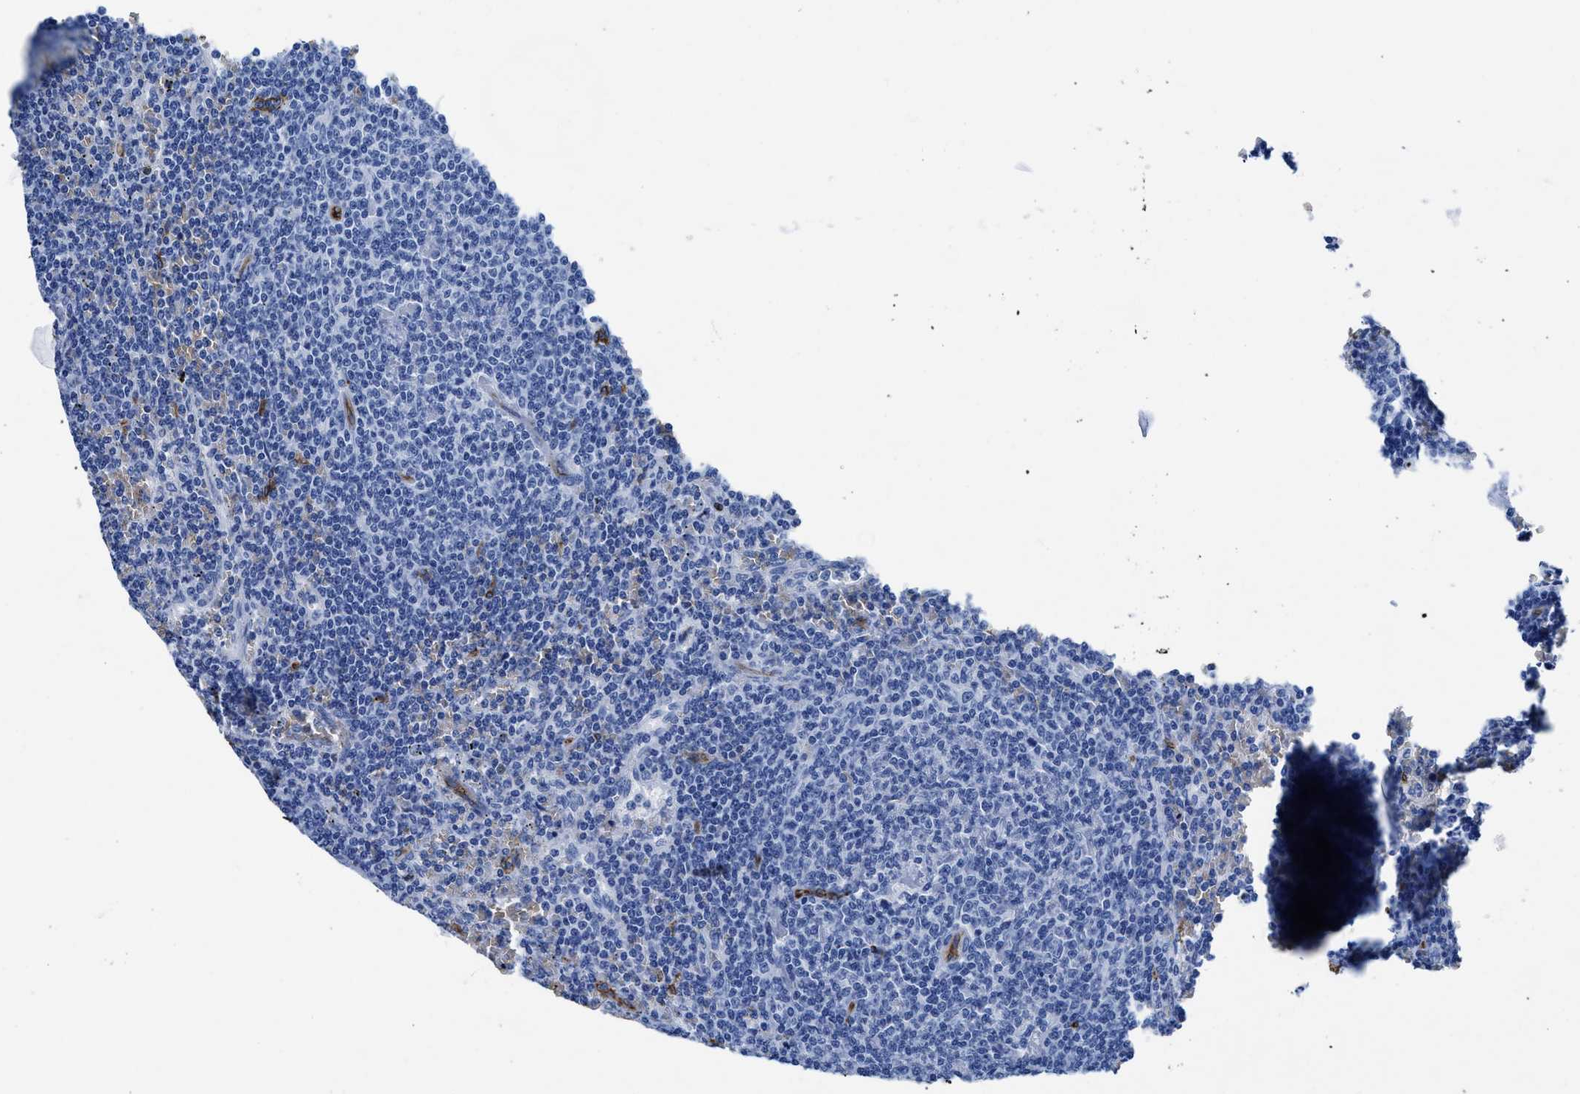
{"staining": {"intensity": "negative", "quantity": "none", "location": "none"}, "tissue": "lymphoma", "cell_type": "Tumor cells", "image_type": "cancer", "snomed": [{"axis": "morphology", "description": "Malignant lymphoma, non-Hodgkin's type, Low grade"}, {"axis": "topography", "description": "Spleen"}], "caption": "Immunohistochemistry of human lymphoma reveals no staining in tumor cells. (DAB IHC, high magnification).", "gene": "AQP1", "patient": {"sex": "female", "age": 50}}